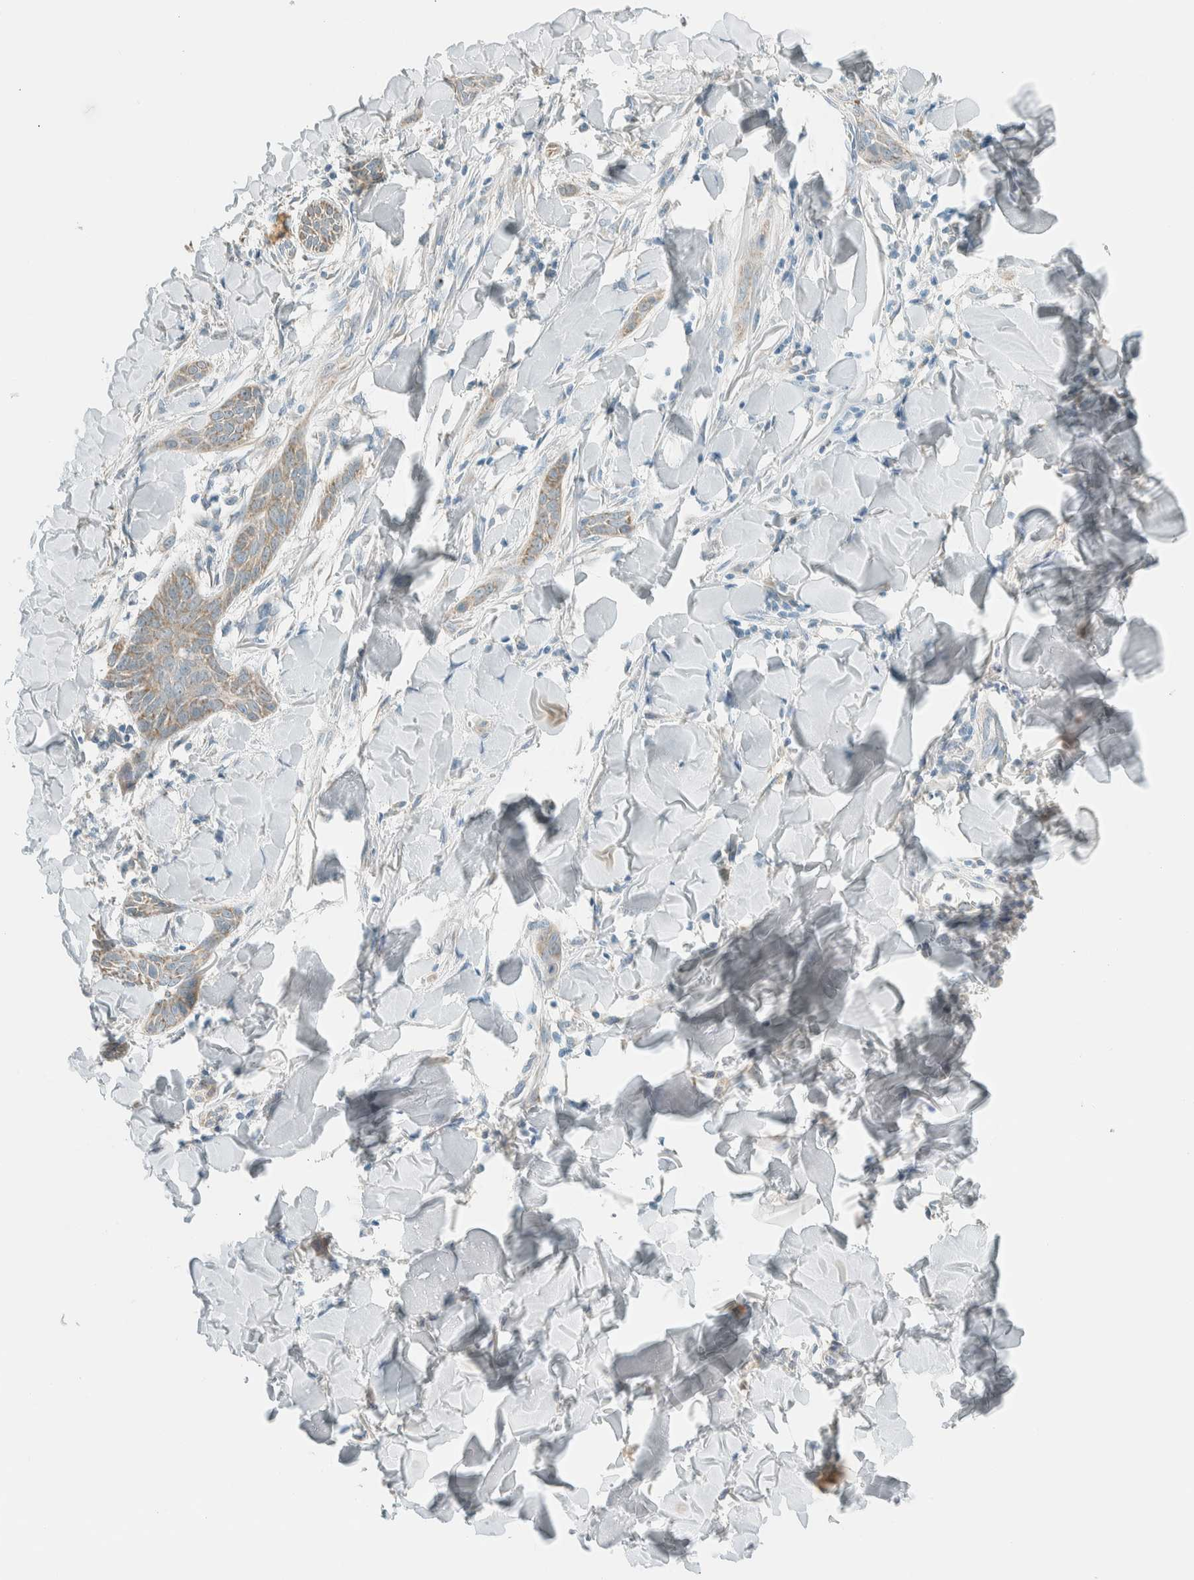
{"staining": {"intensity": "weak", "quantity": ">75%", "location": "cytoplasmic/membranous"}, "tissue": "skin cancer", "cell_type": "Tumor cells", "image_type": "cancer", "snomed": [{"axis": "morphology", "description": "Basal cell carcinoma"}, {"axis": "topography", "description": "Skin"}], "caption": "Human skin cancer stained with a protein marker shows weak staining in tumor cells.", "gene": "ALDH7A1", "patient": {"sex": "female", "age": 59}}